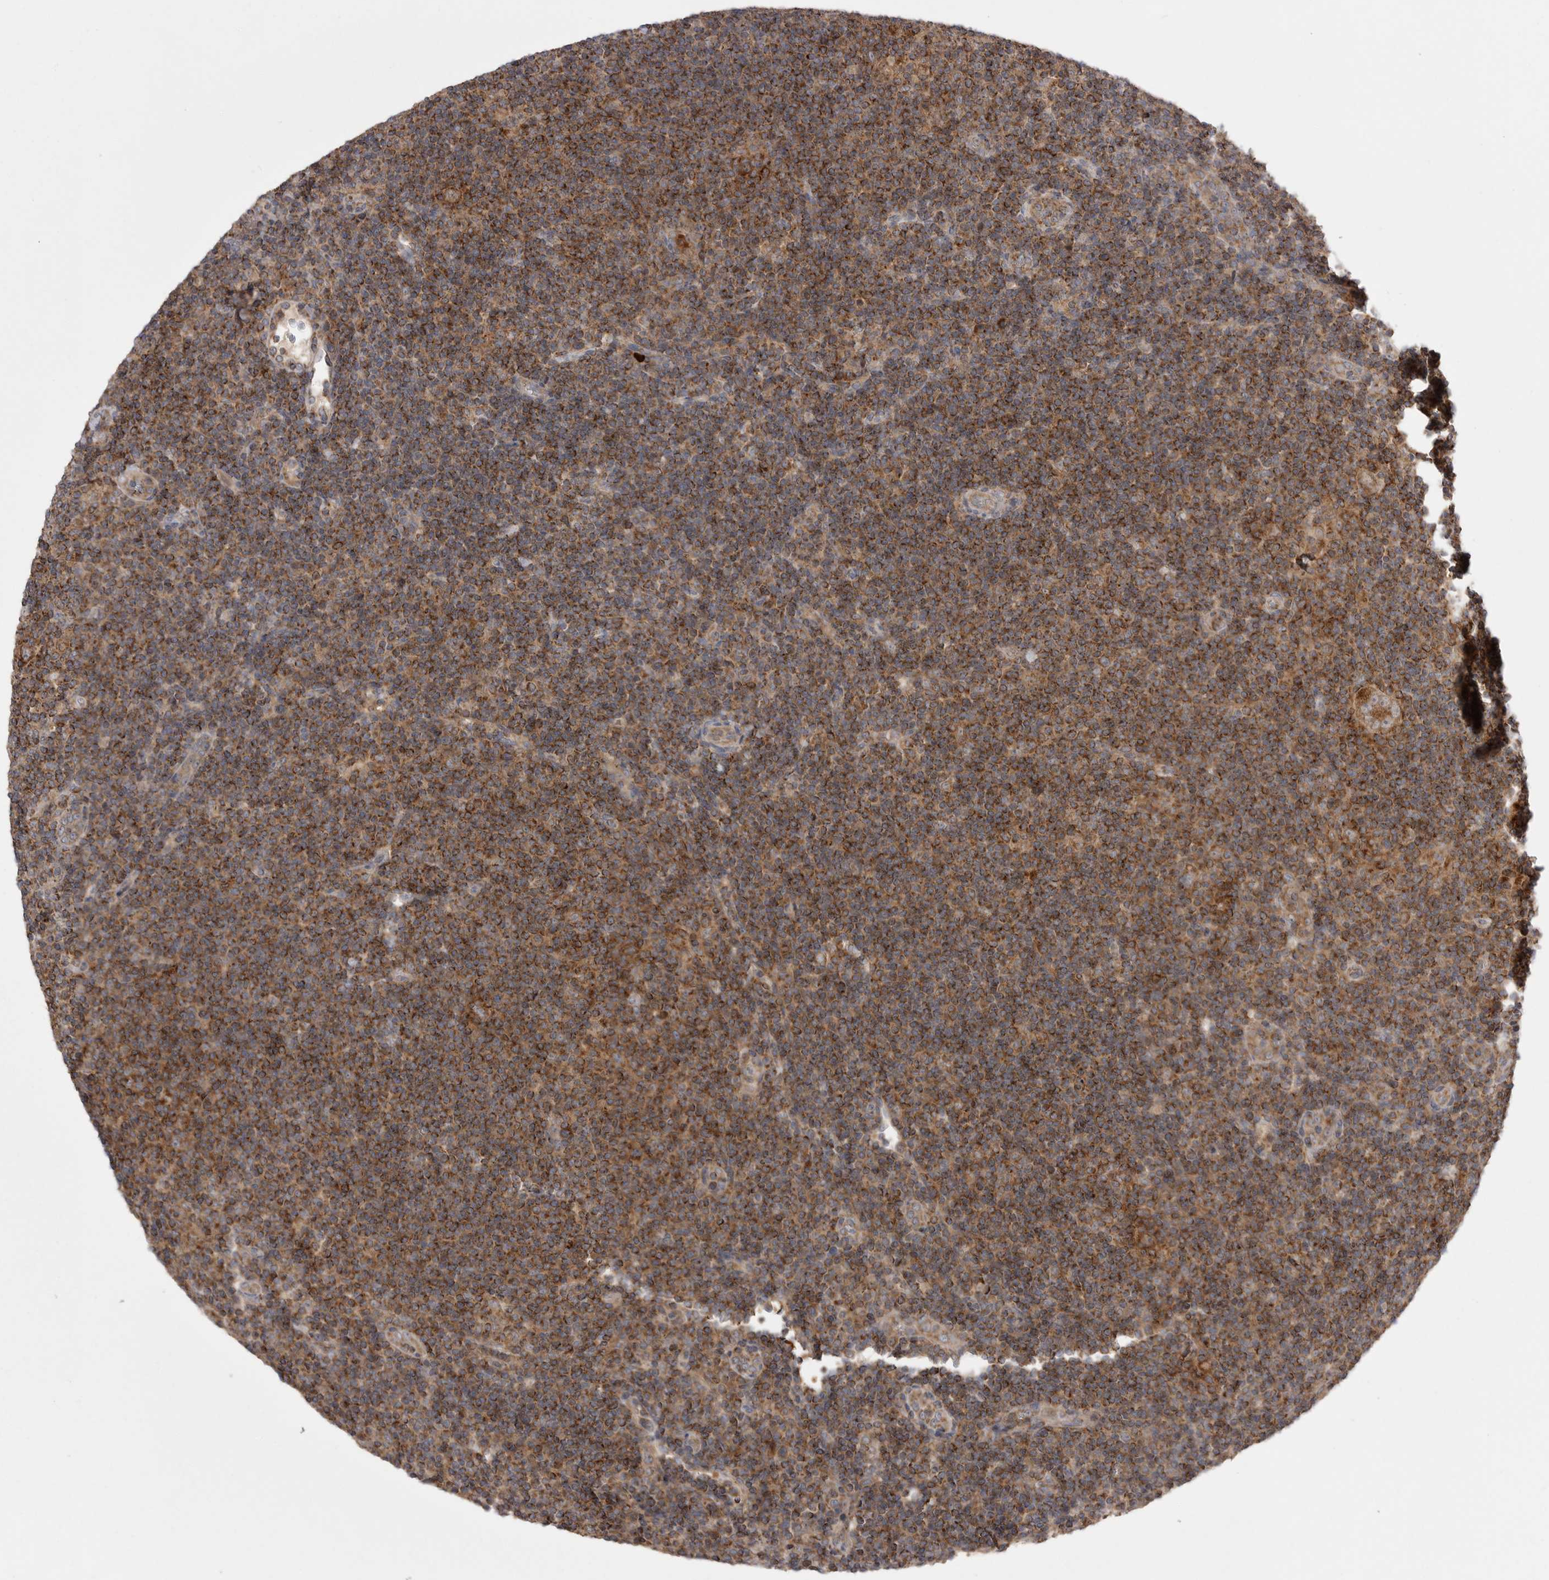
{"staining": {"intensity": "moderate", "quantity": ">75%", "location": "cytoplasmic/membranous"}, "tissue": "lymphoma", "cell_type": "Tumor cells", "image_type": "cancer", "snomed": [{"axis": "morphology", "description": "Hodgkin's disease, NOS"}, {"axis": "topography", "description": "Lymph node"}], "caption": "Hodgkin's disease stained with DAB (3,3'-diaminobenzidine) immunohistochemistry (IHC) demonstrates medium levels of moderate cytoplasmic/membranous expression in approximately >75% of tumor cells. The staining is performed using DAB brown chromogen to label protein expression. The nuclei are counter-stained blue using hematoxylin.", "gene": "KYAT3", "patient": {"sex": "female", "age": 57}}